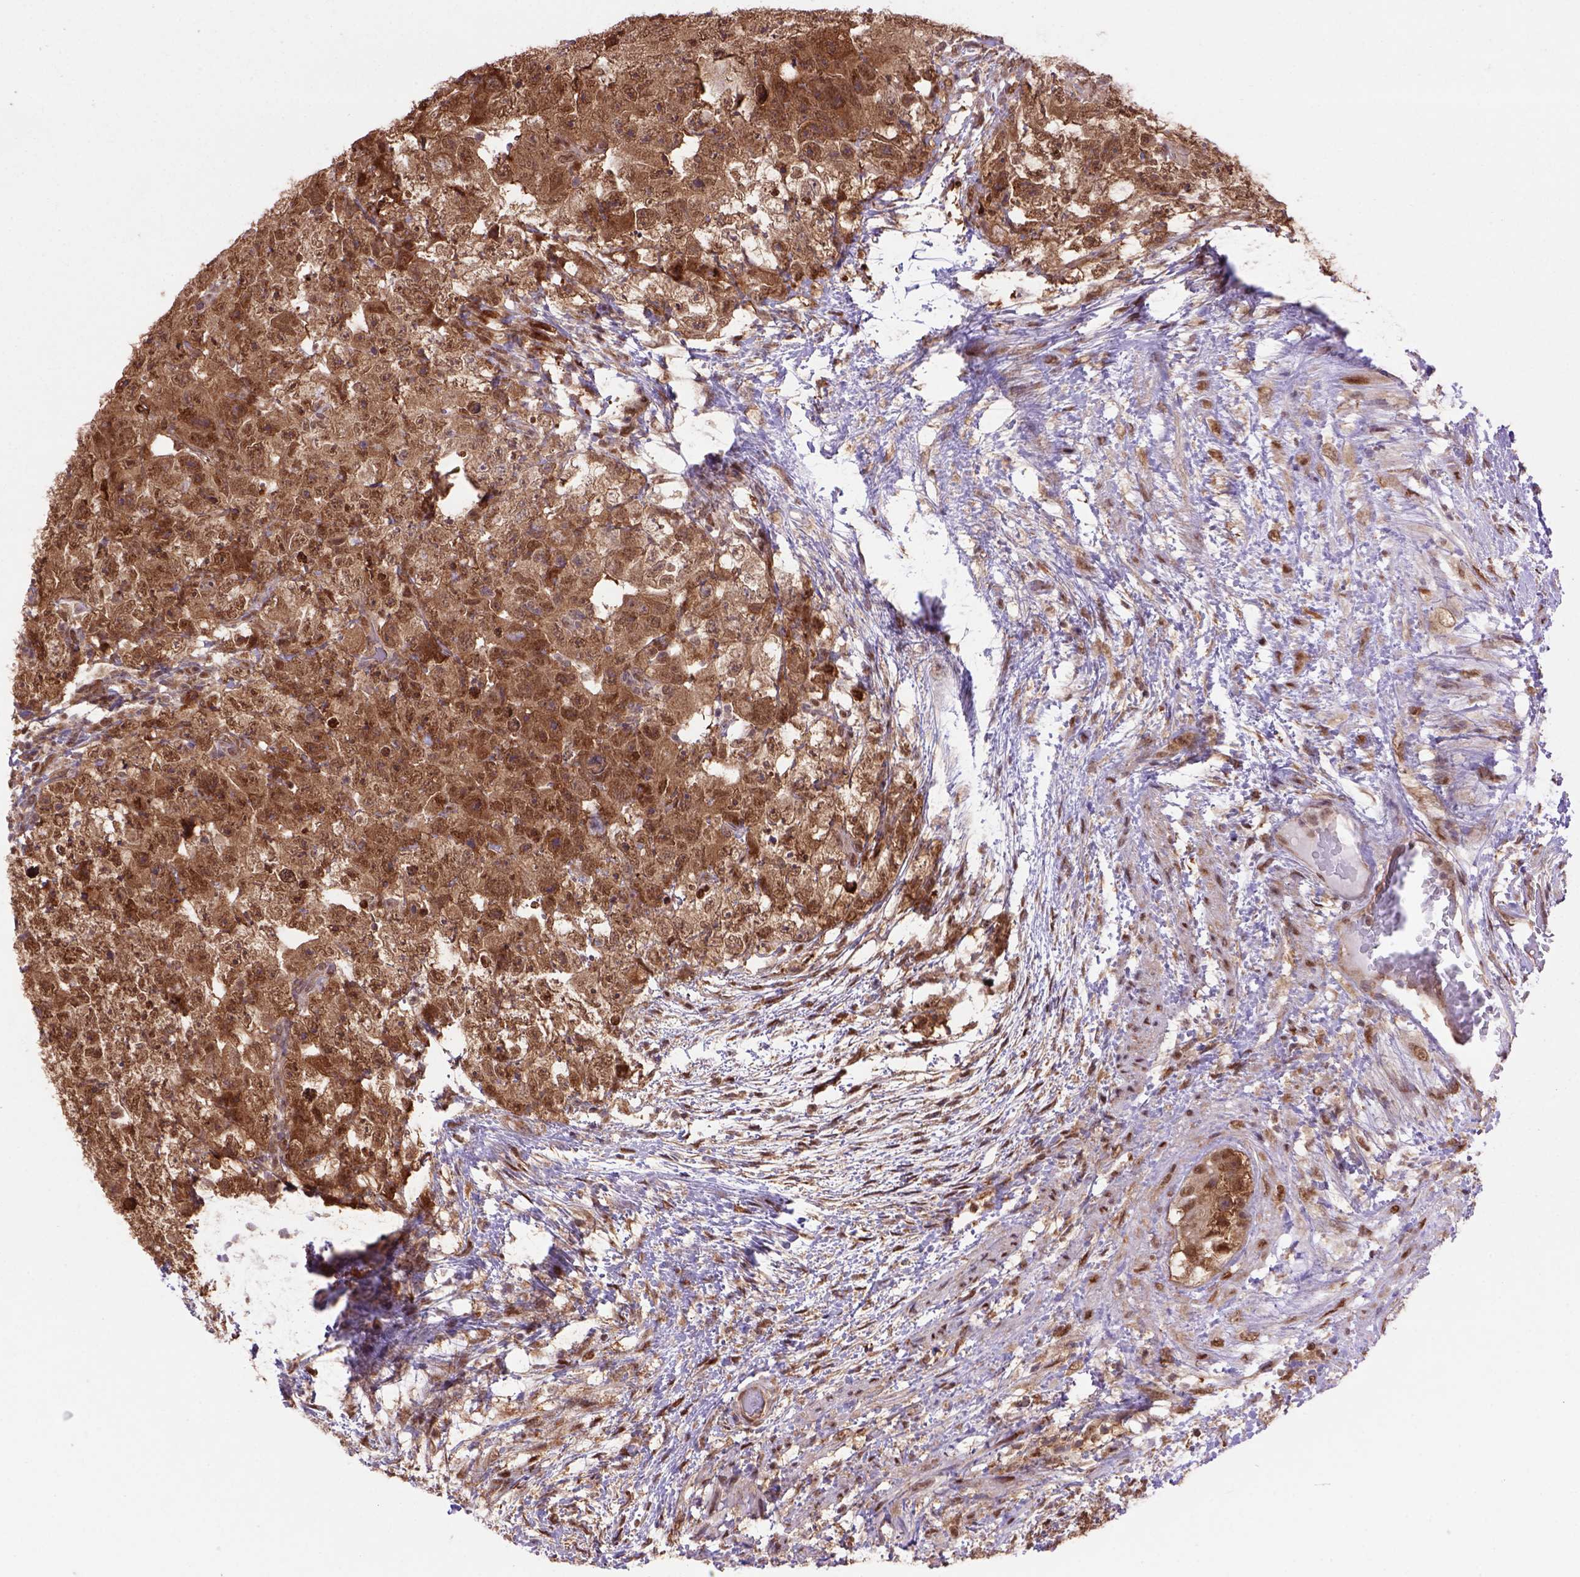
{"staining": {"intensity": "strong", "quantity": ">75%", "location": "cytoplasmic/membranous,nuclear"}, "tissue": "testis cancer", "cell_type": "Tumor cells", "image_type": "cancer", "snomed": [{"axis": "morphology", "description": "Carcinoma, Embryonal, NOS"}, {"axis": "topography", "description": "Testis"}], "caption": "Testis cancer (embryonal carcinoma) stained with a brown dye demonstrates strong cytoplasmic/membranous and nuclear positive expression in approximately >75% of tumor cells.", "gene": "PSMC2", "patient": {"sex": "male", "age": 24}}